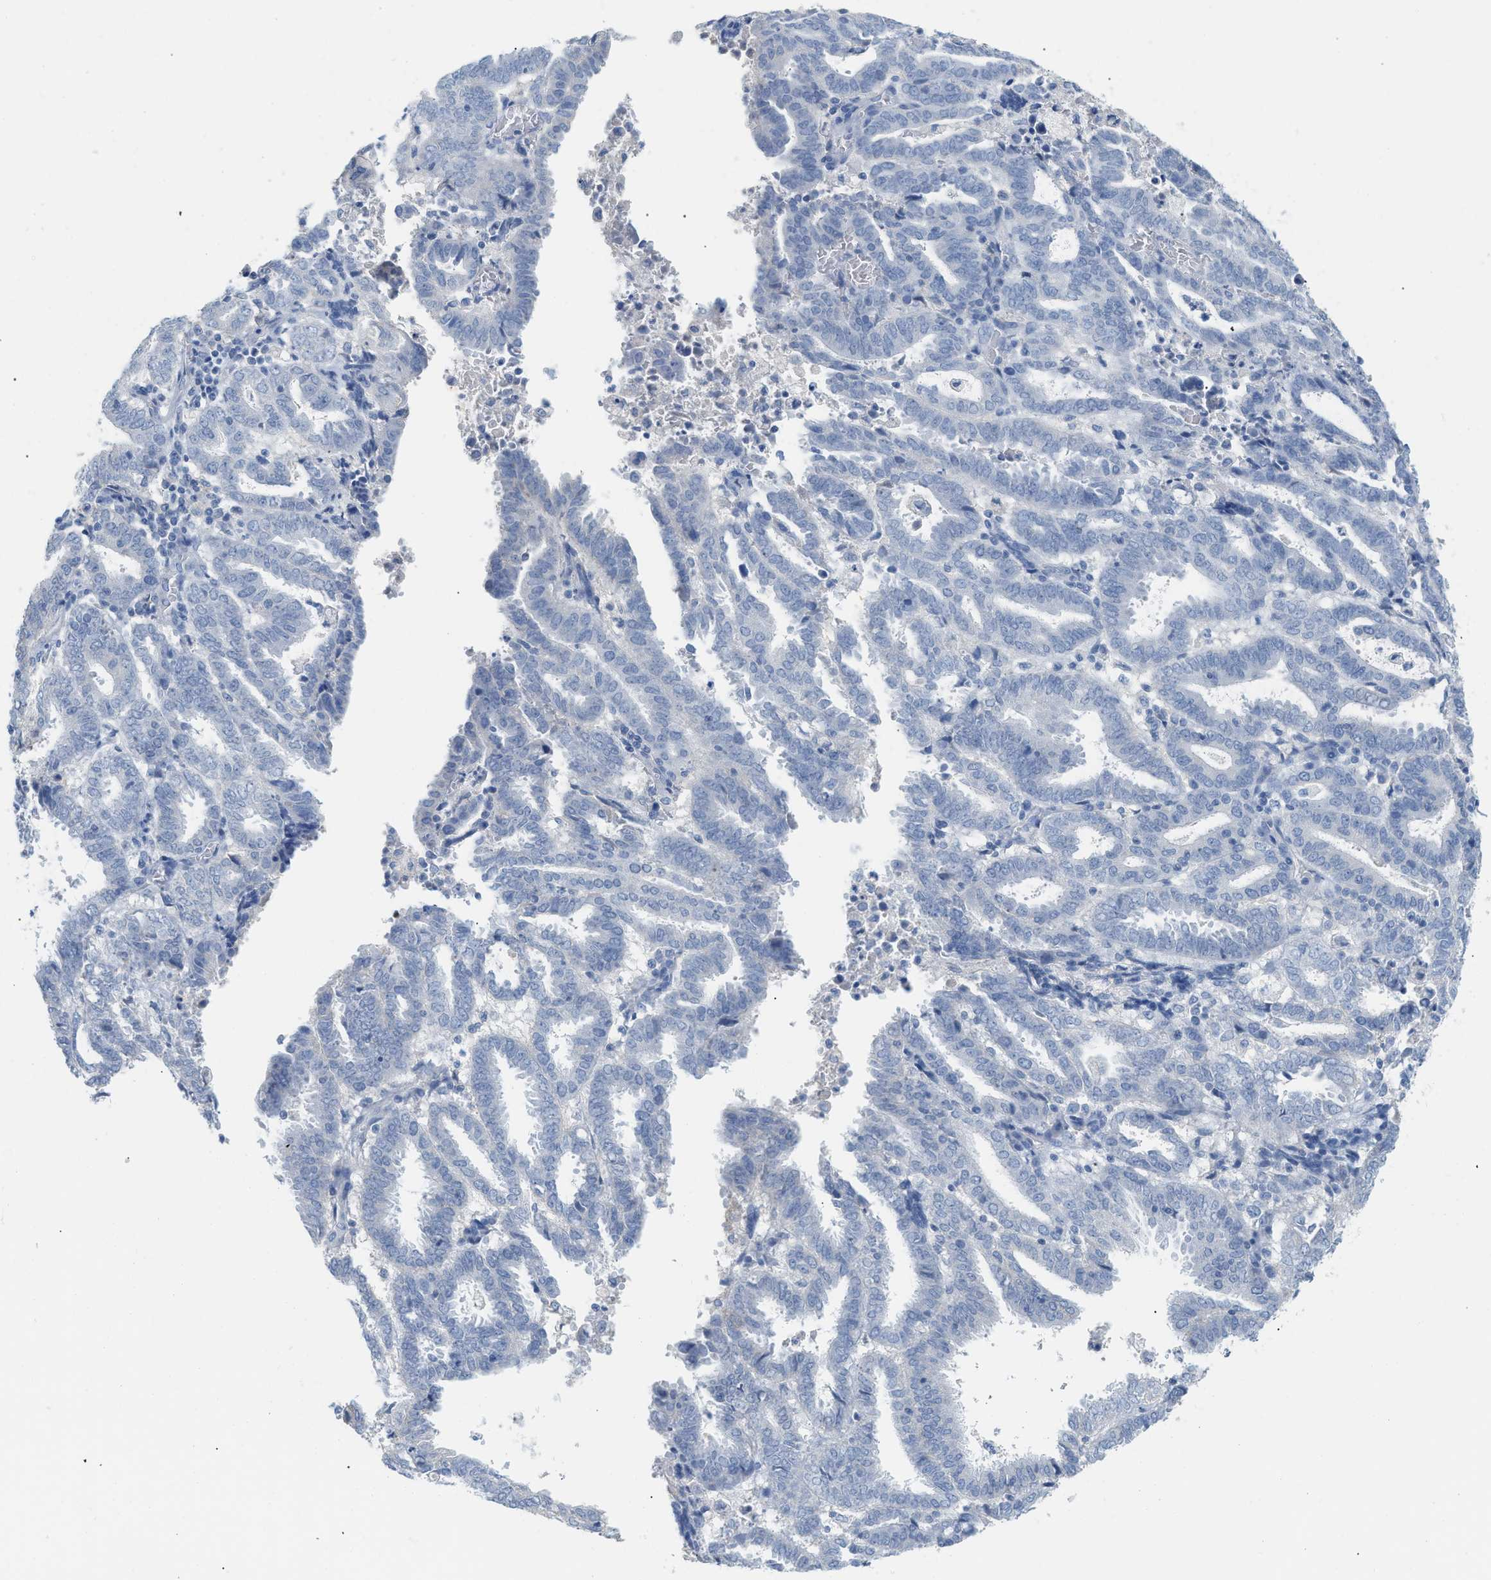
{"staining": {"intensity": "negative", "quantity": "none", "location": "none"}, "tissue": "endometrial cancer", "cell_type": "Tumor cells", "image_type": "cancer", "snomed": [{"axis": "morphology", "description": "Adenocarcinoma, NOS"}, {"axis": "topography", "description": "Uterus"}], "caption": "Tumor cells show no significant protein expression in endometrial cancer. (Brightfield microscopy of DAB (3,3'-diaminobenzidine) immunohistochemistry at high magnification).", "gene": "PAPPA", "patient": {"sex": "female", "age": 83}}